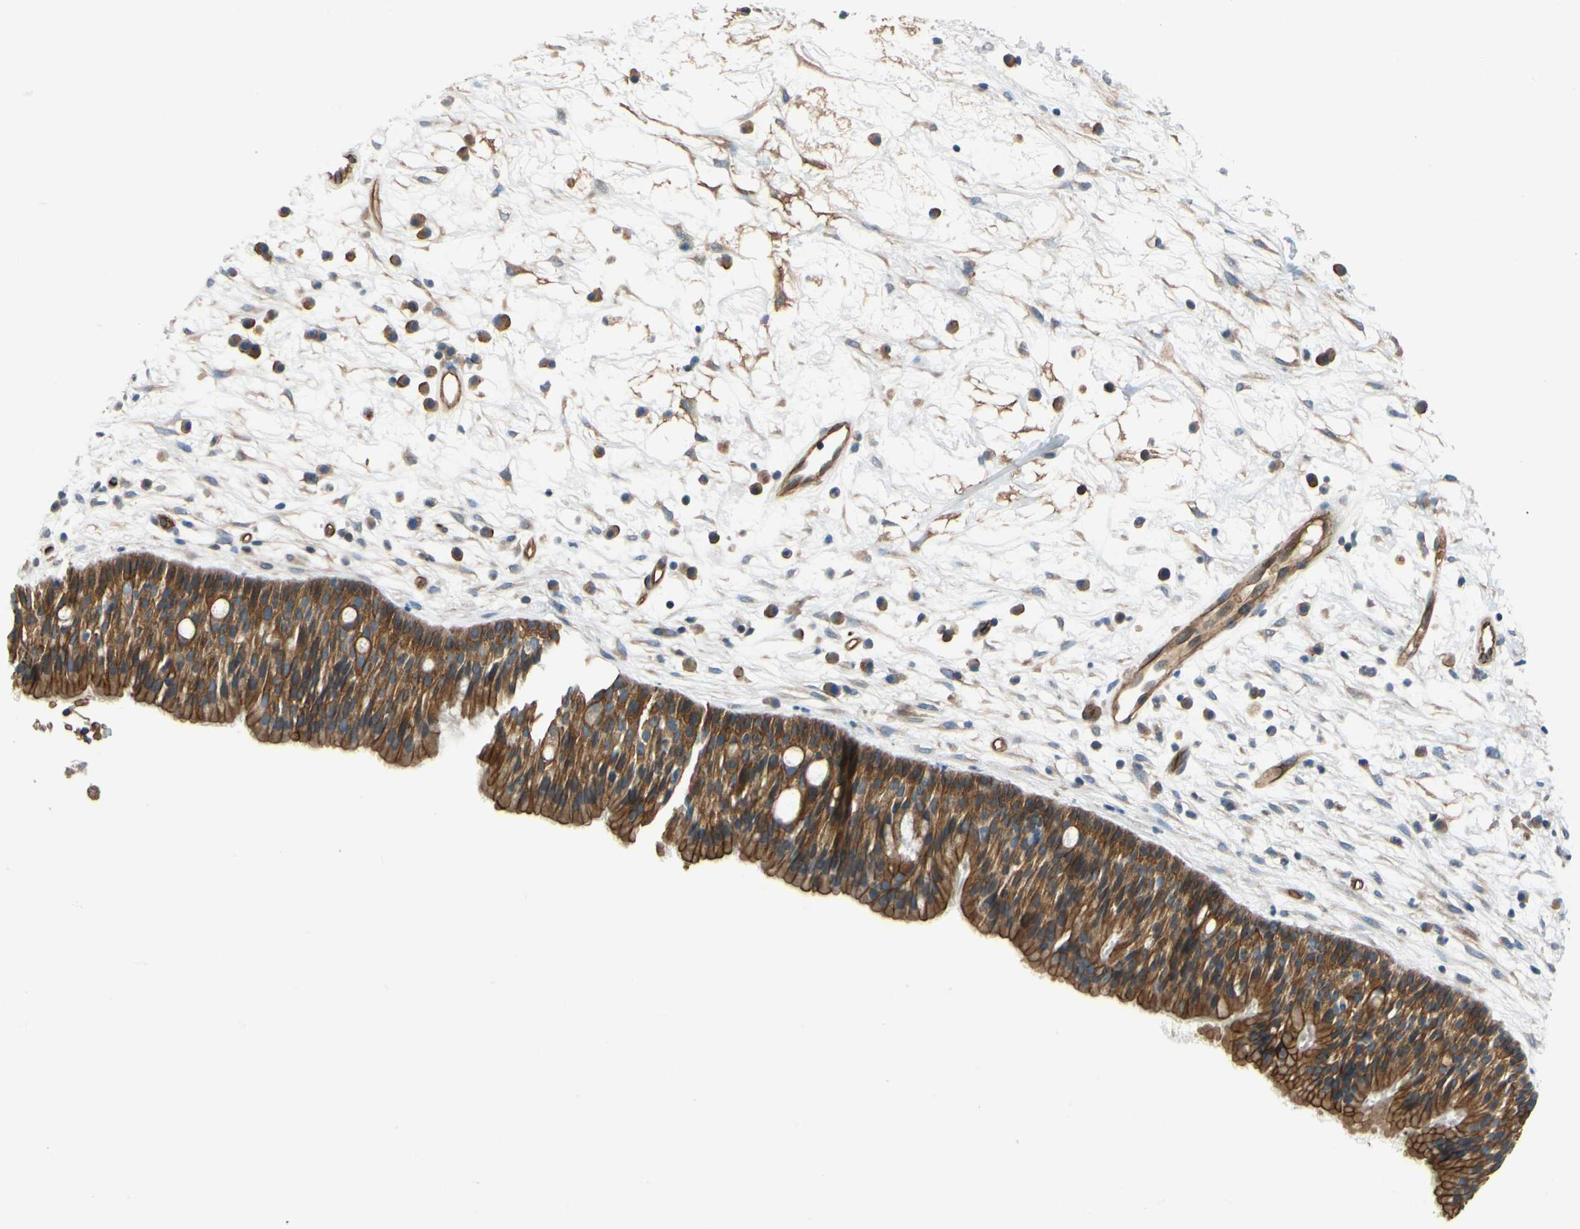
{"staining": {"intensity": "strong", "quantity": ">75%", "location": "cytoplasmic/membranous"}, "tissue": "nasopharynx", "cell_type": "Respiratory epithelial cells", "image_type": "normal", "snomed": [{"axis": "morphology", "description": "Normal tissue, NOS"}, {"axis": "topography", "description": "Nasopharynx"}], "caption": "Immunohistochemistry of normal human nasopharynx displays high levels of strong cytoplasmic/membranous staining in about >75% of respiratory epithelial cells.", "gene": "SPTAN1", "patient": {"sex": "male", "age": 13}}